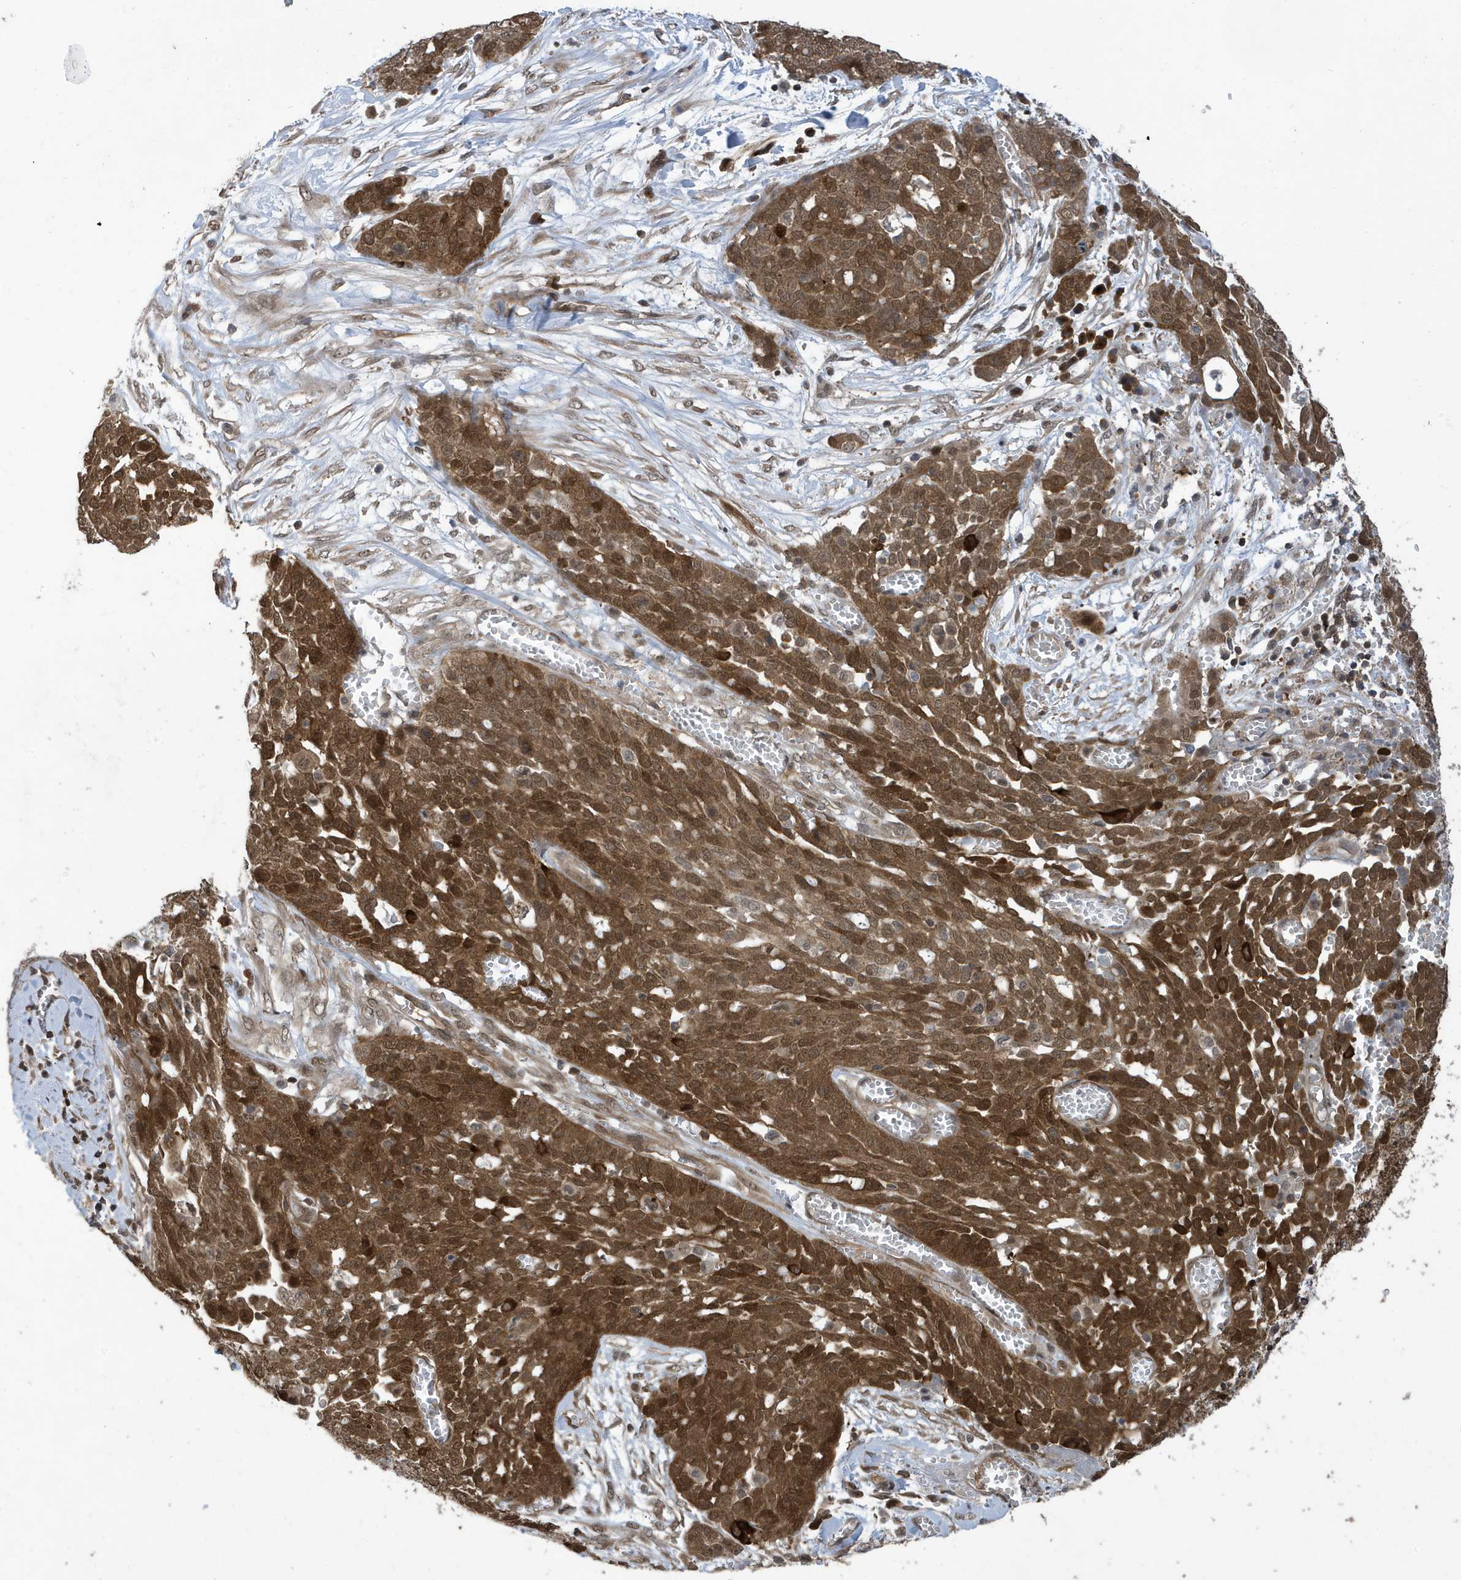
{"staining": {"intensity": "strong", "quantity": ">75%", "location": "cytoplasmic/membranous,nuclear"}, "tissue": "ovarian cancer", "cell_type": "Tumor cells", "image_type": "cancer", "snomed": [{"axis": "morphology", "description": "Cystadenocarcinoma, serous, NOS"}, {"axis": "topography", "description": "Soft tissue"}, {"axis": "topography", "description": "Ovary"}], "caption": "The immunohistochemical stain highlights strong cytoplasmic/membranous and nuclear expression in tumor cells of ovarian cancer (serous cystadenocarcinoma) tissue.", "gene": "UBQLN1", "patient": {"sex": "female", "age": 57}}